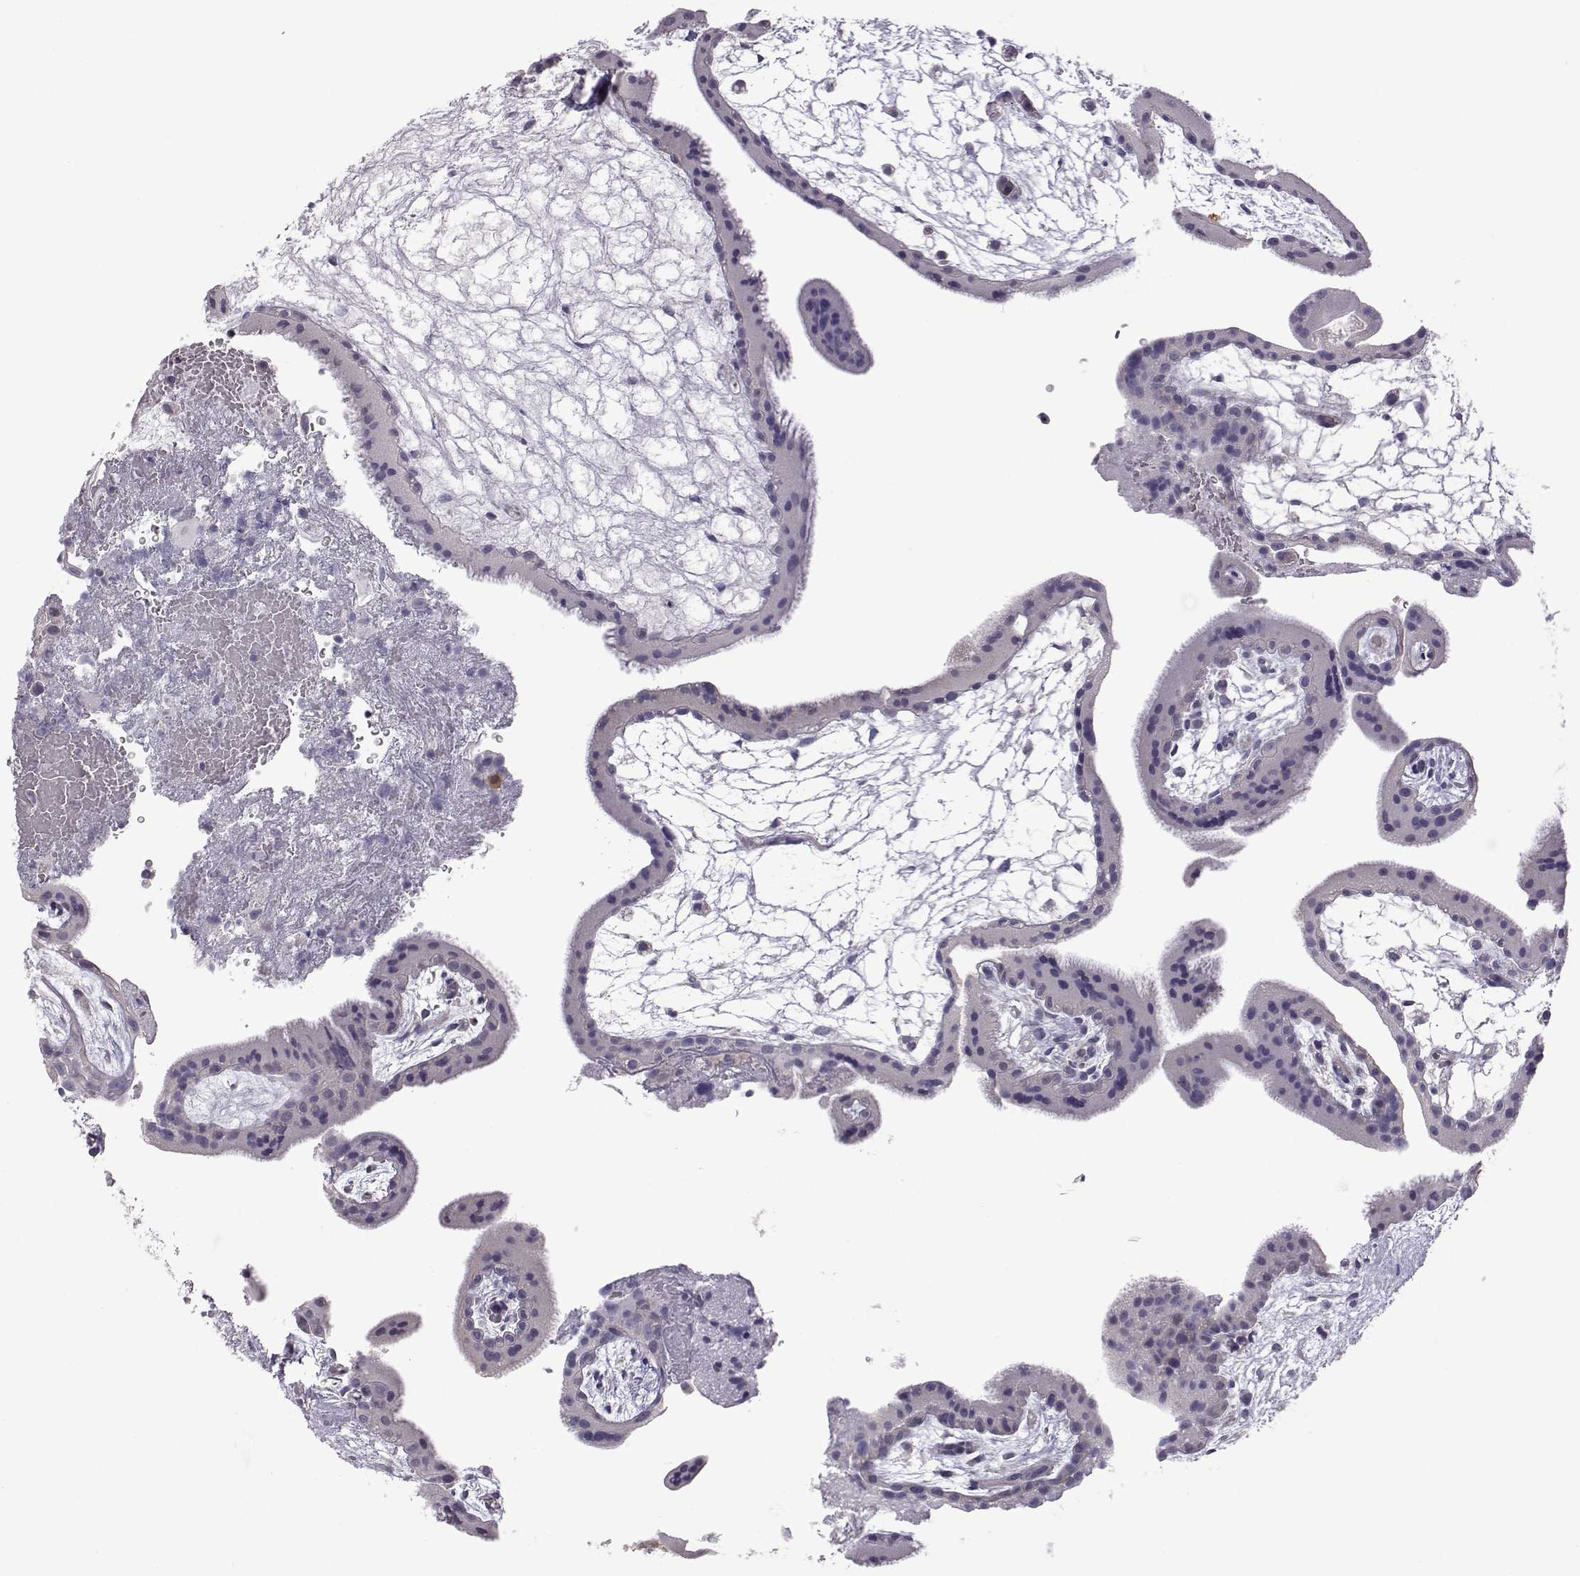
{"staining": {"intensity": "negative", "quantity": "none", "location": "none"}, "tissue": "placenta", "cell_type": "Decidual cells", "image_type": "normal", "snomed": [{"axis": "morphology", "description": "Normal tissue, NOS"}, {"axis": "topography", "description": "Placenta"}], "caption": "Immunohistochemistry photomicrograph of normal placenta: placenta stained with DAB shows no significant protein staining in decidual cells.", "gene": "VGF", "patient": {"sex": "female", "age": 19}}